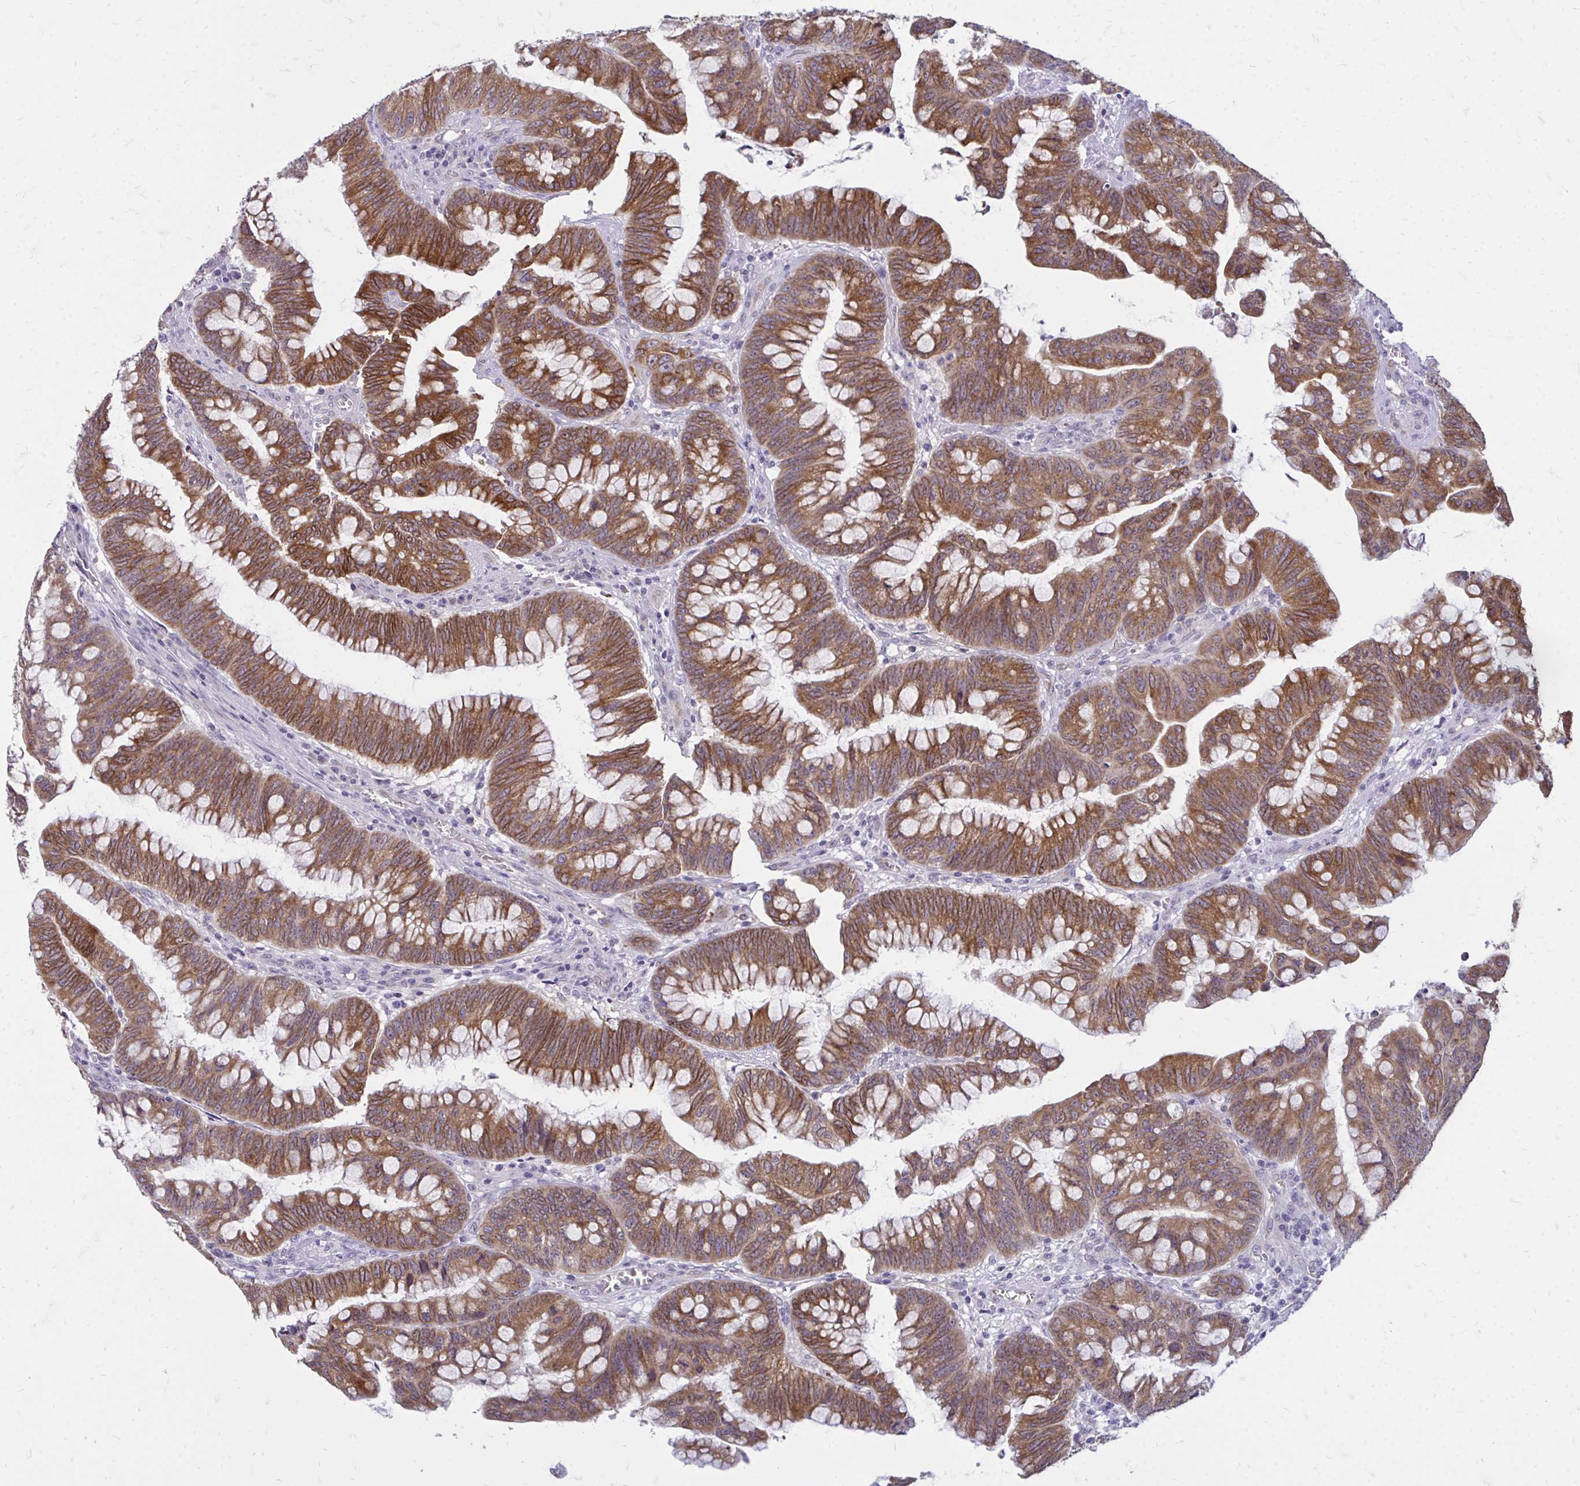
{"staining": {"intensity": "strong", "quantity": ">75%", "location": "cytoplasmic/membranous"}, "tissue": "colorectal cancer", "cell_type": "Tumor cells", "image_type": "cancer", "snomed": [{"axis": "morphology", "description": "Adenocarcinoma, NOS"}, {"axis": "topography", "description": "Colon"}], "caption": "Protein analysis of colorectal adenocarcinoma tissue displays strong cytoplasmic/membranous positivity in about >75% of tumor cells.", "gene": "ACSL5", "patient": {"sex": "male", "age": 62}}